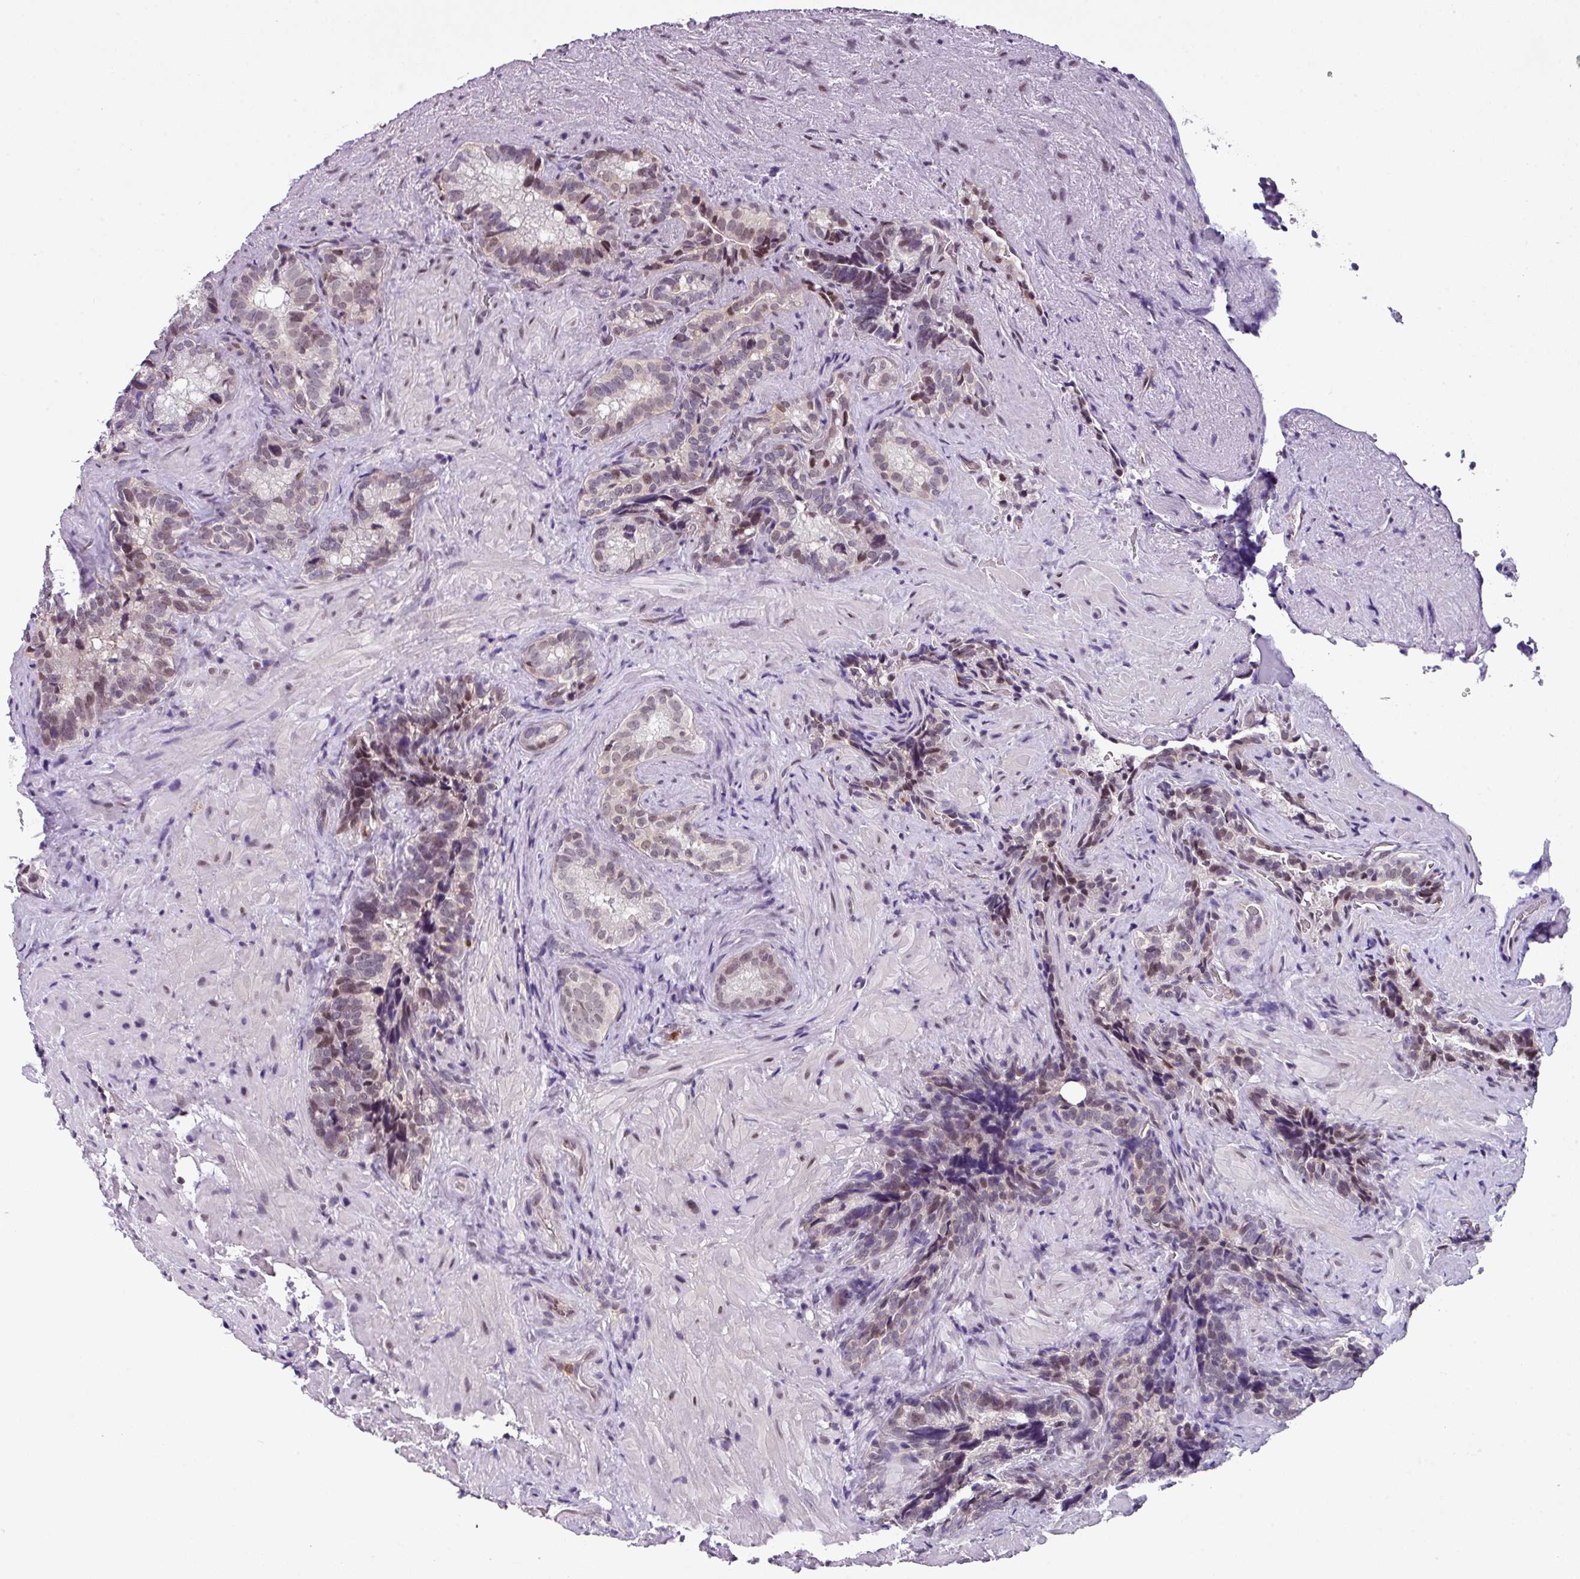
{"staining": {"intensity": "weak", "quantity": "25%-75%", "location": "nuclear"}, "tissue": "seminal vesicle", "cell_type": "Glandular cells", "image_type": "normal", "snomed": [{"axis": "morphology", "description": "Normal tissue, NOS"}, {"axis": "topography", "description": "Seminal veicle"}], "caption": "Protein staining displays weak nuclear positivity in approximately 25%-75% of glandular cells in normal seminal vesicle.", "gene": "ZFP3", "patient": {"sex": "male", "age": 62}}